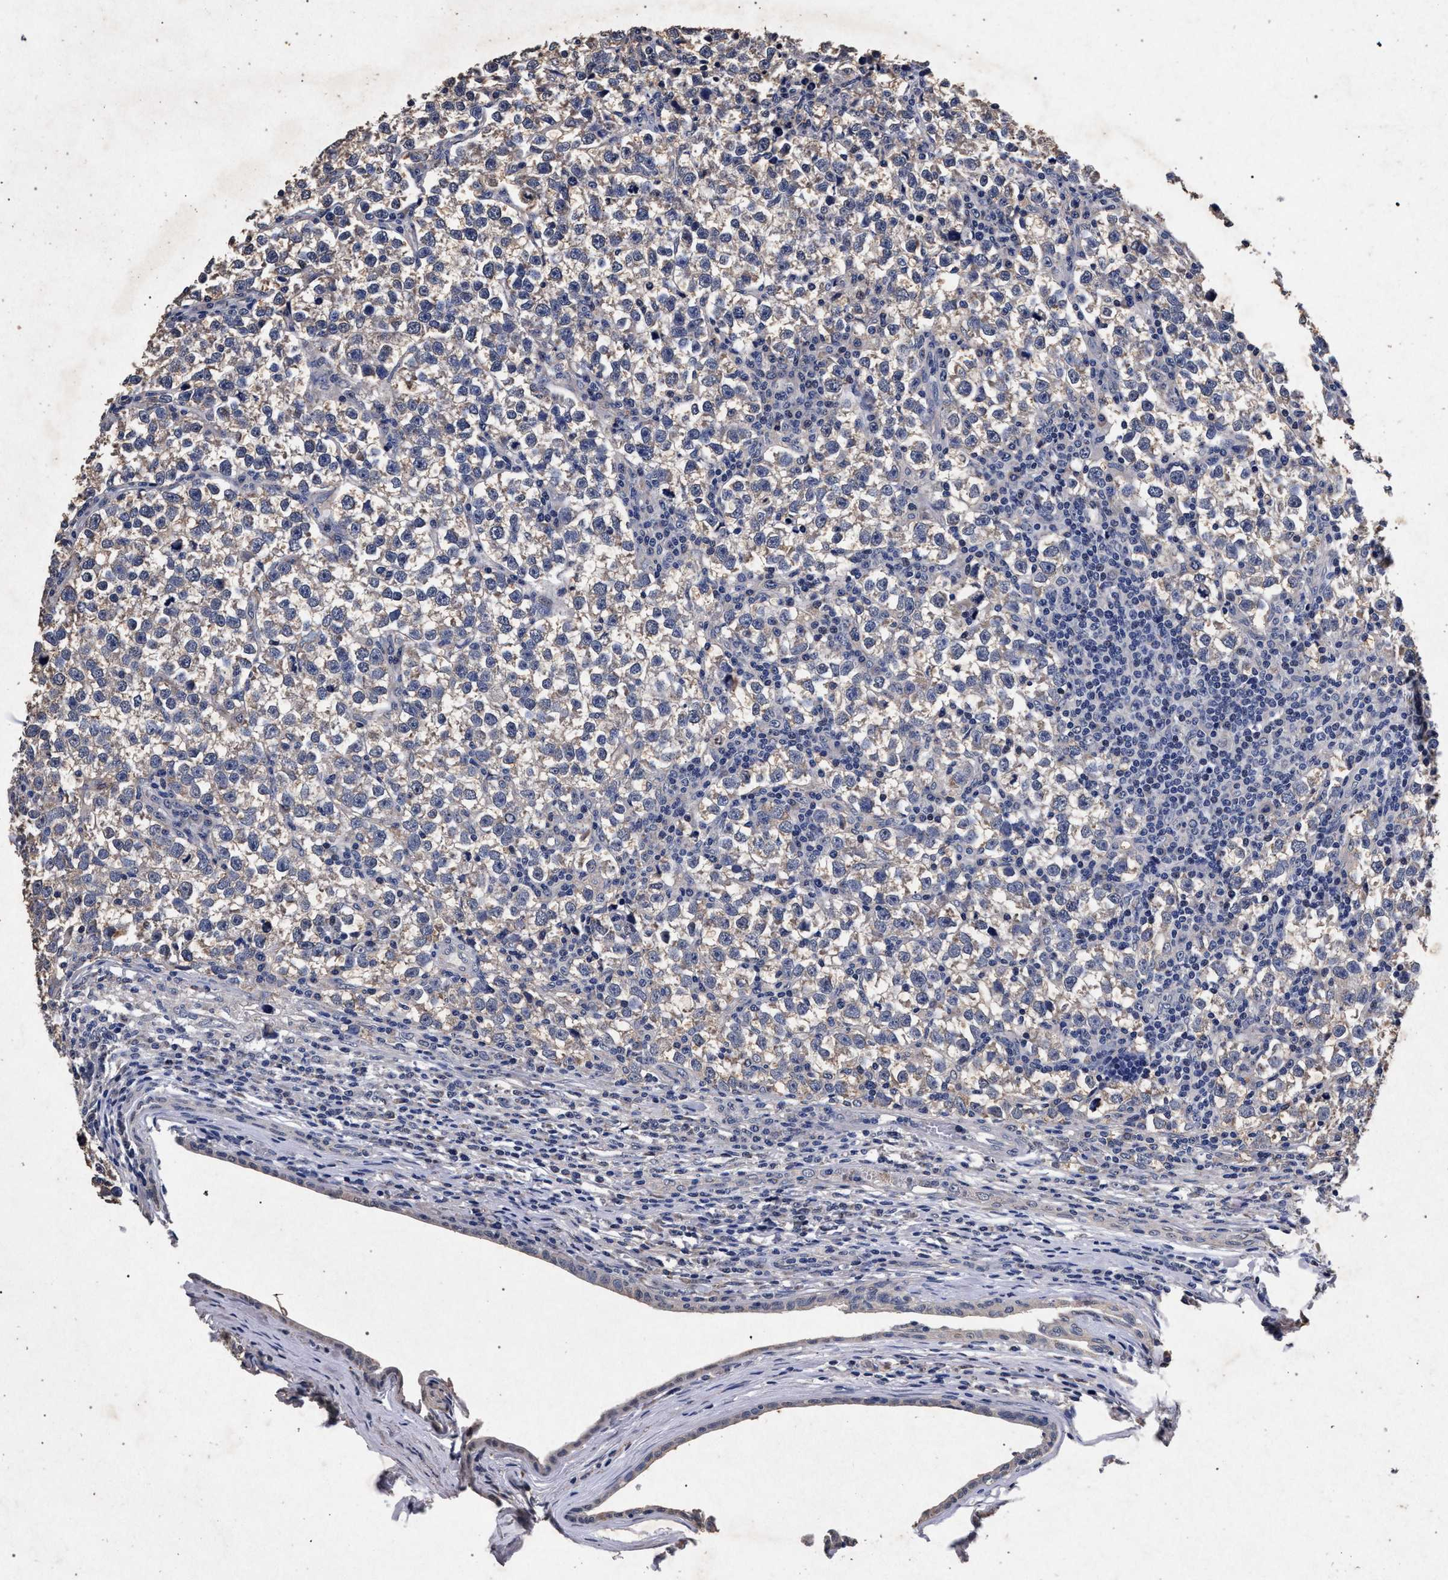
{"staining": {"intensity": "weak", "quantity": "<25%", "location": "cytoplasmic/membranous"}, "tissue": "testis cancer", "cell_type": "Tumor cells", "image_type": "cancer", "snomed": [{"axis": "morphology", "description": "Normal tissue, NOS"}, {"axis": "morphology", "description": "Seminoma, NOS"}, {"axis": "topography", "description": "Testis"}], "caption": "An IHC histopathology image of testis cancer (seminoma) is shown. There is no staining in tumor cells of testis cancer (seminoma).", "gene": "ATP1A2", "patient": {"sex": "male", "age": 43}}